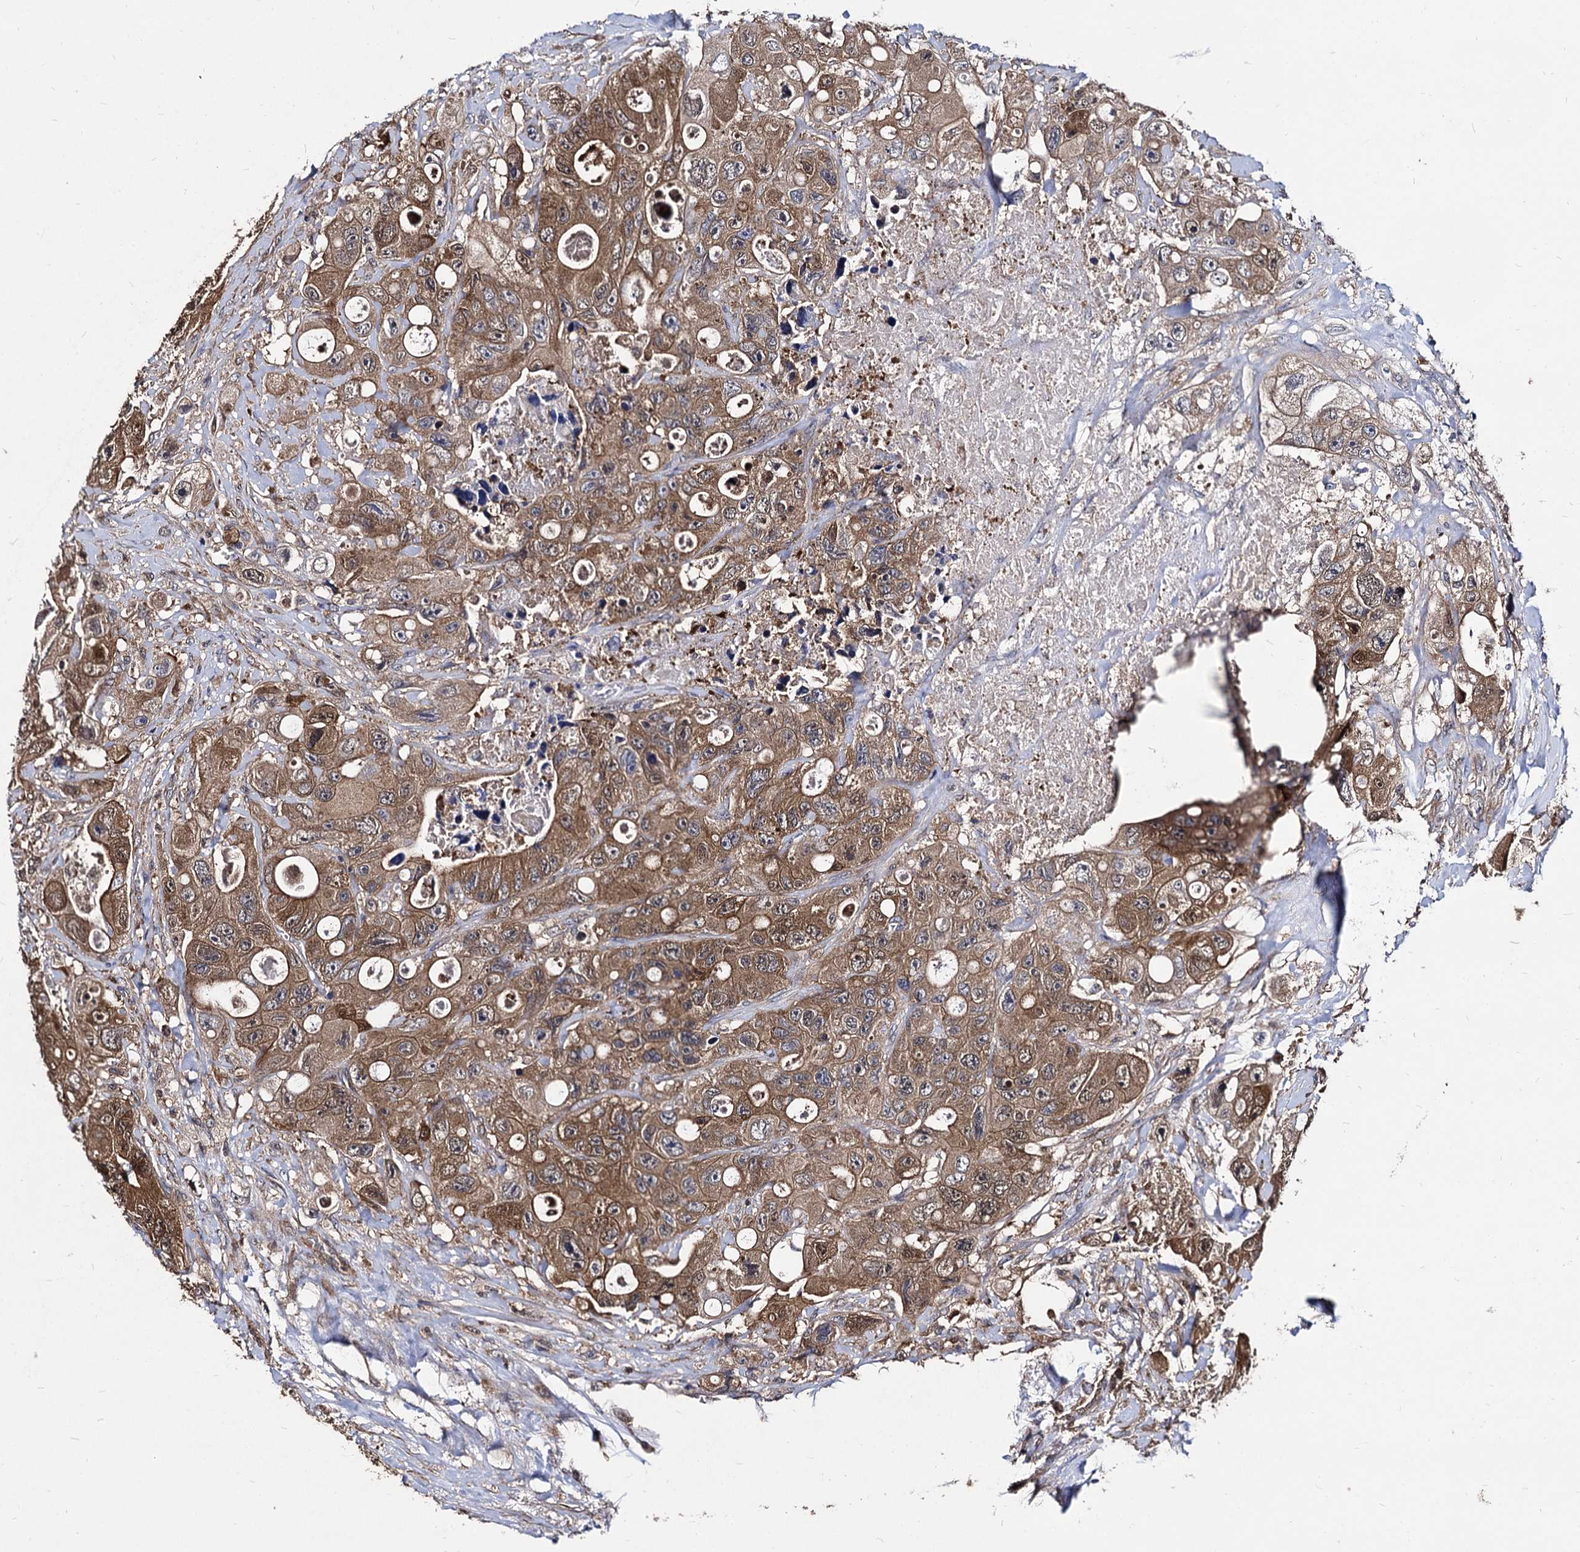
{"staining": {"intensity": "moderate", "quantity": ">75%", "location": "cytoplasmic/membranous"}, "tissue": "colorectal cancer", "cell_type": "Tumor cells", "image_type": "cancer", "snomed": [{"axis": "morphology", "description": "Adenocarcinoma, NOS"}, {"axis": "topography", "description": "Colon"}], "caption": "Immunohistochemical staining of colorectal cancer (adenocarcinoma) exhibits medium levels of moderate cytoplasmic/membranous expression in approximately >75% of tumor cells.", "gene": "NME1", "patient": {"sex": "female", "age": 46}}